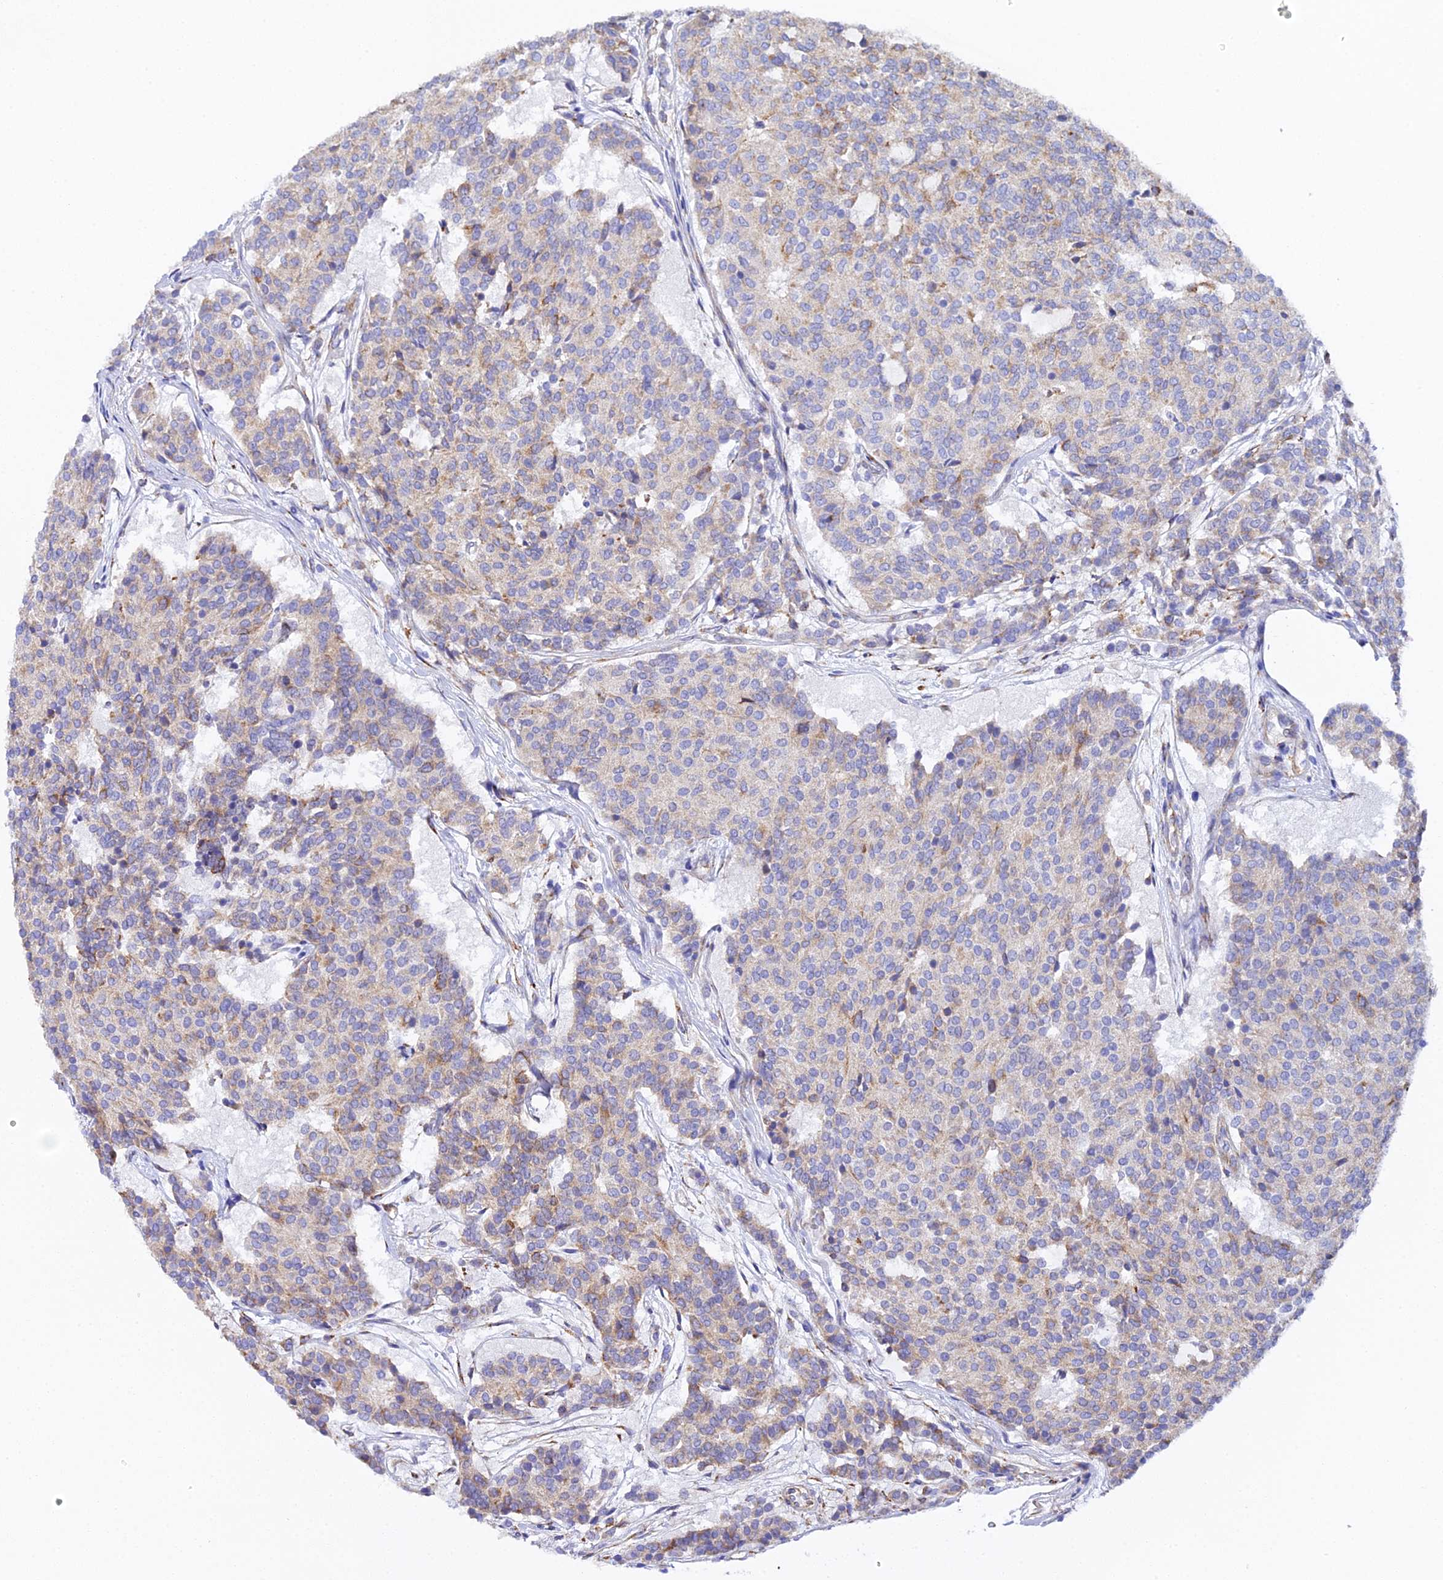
{"staining": {"intensity": "moderate", "quantity": "<25%", "location": "cytoplasmic/membranous"}, "tissue": "carcinoid", "cell_type": "Tumor cells", "image_type": "cancer", "snomed": [{"axis": "morphology", "description": "Carcinoid, malignant, NOS"}, {"axis": "topography", "description": "Pancreas"}], "caption": "This is an image of immunohistochemistry (IHC) staining of carcinoid (malignant), which shows moderate staining in the cytoplasmic/membranous of tumor cells.", "gene": "CFAP45", "patient": {"sex": "female", "age": 54}}